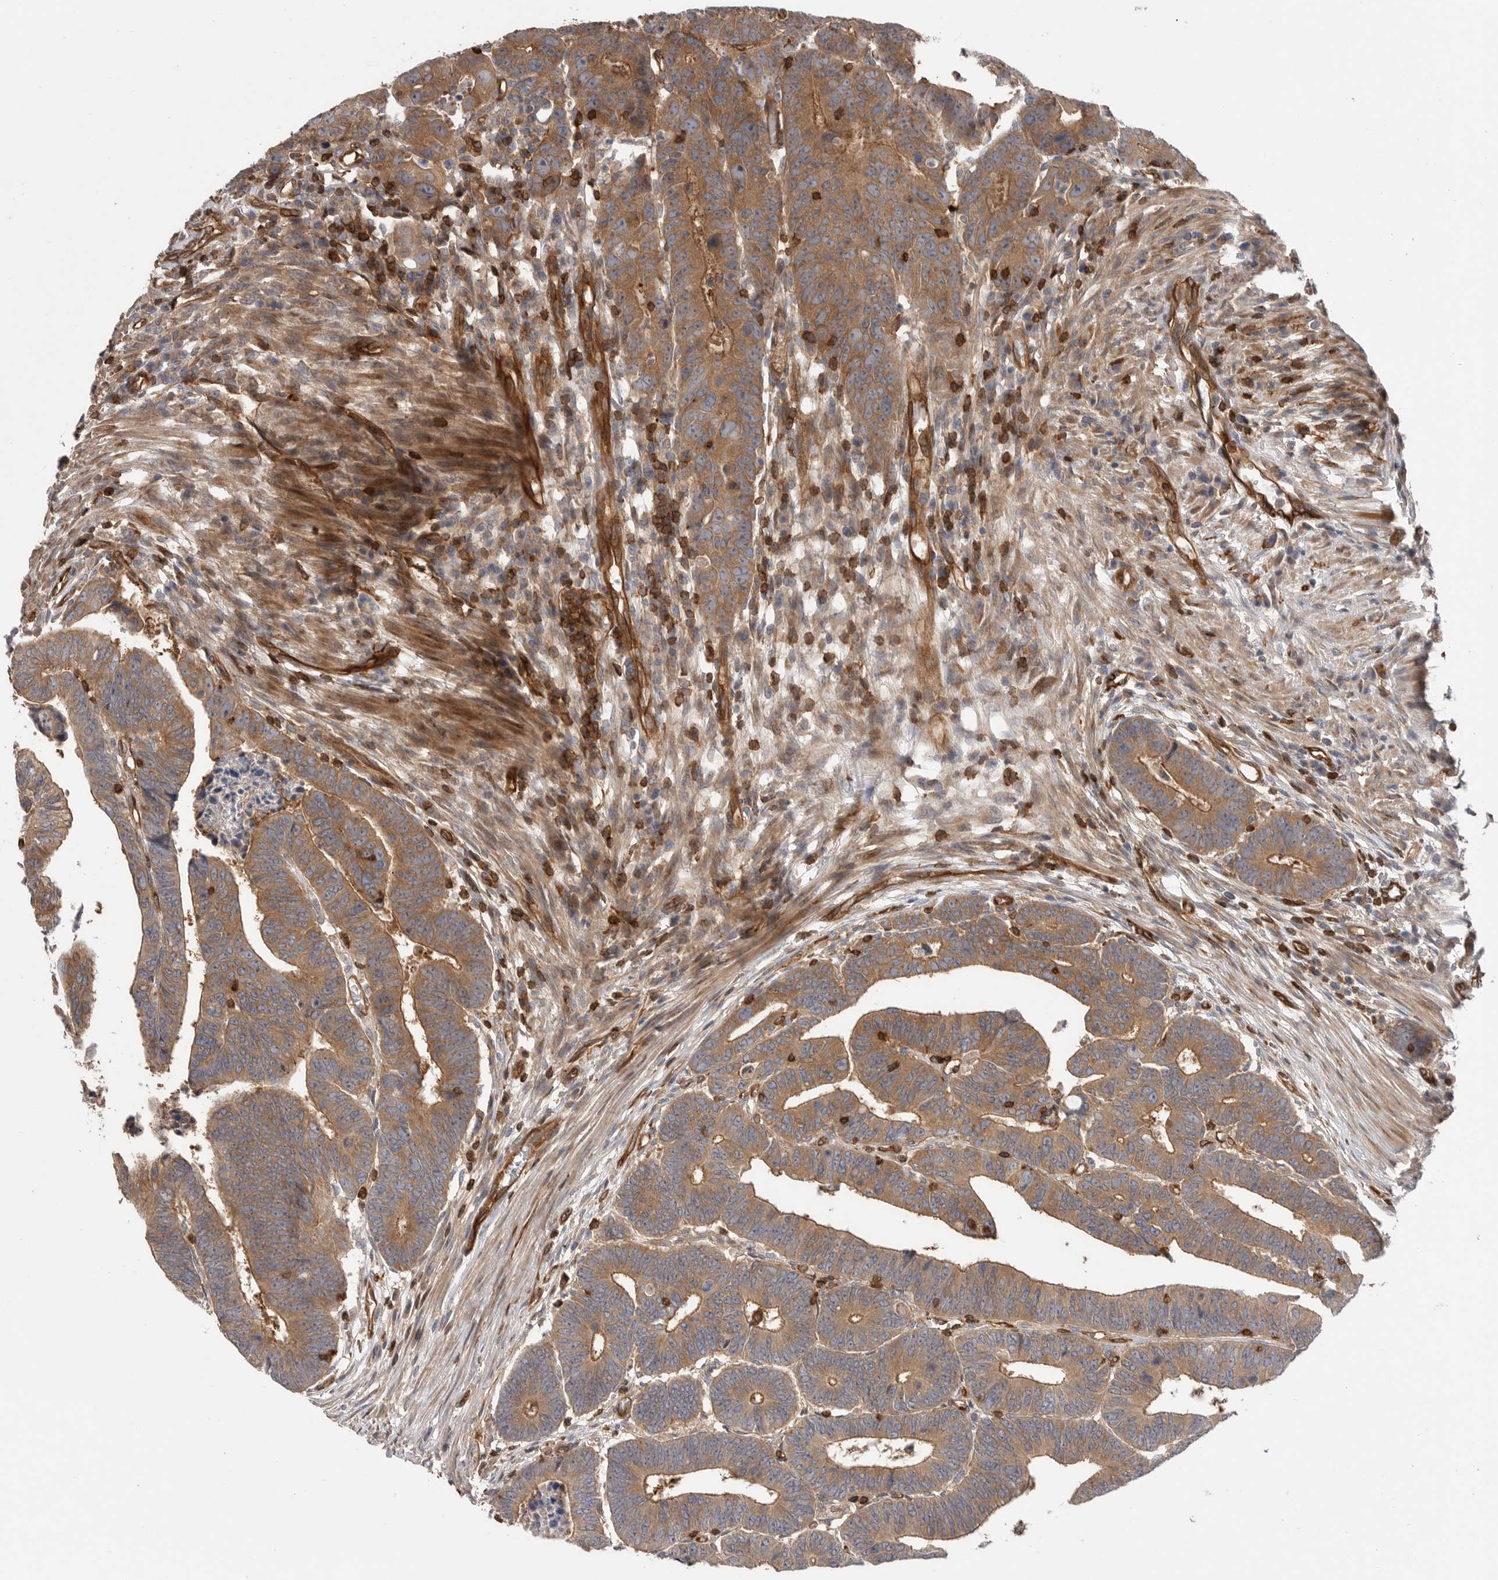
{"staining": {"intensity": "strong", "quantity": ">75%", "location": "cytoplasmic/membranous"}, "tissue": "colorectal cancer", "cell_type": "Tumor cells", "image_type": "cancer", "snomed": [{"axis": "morphology", "description": "Adenocarcinoma, NOS"}, {"axis": "topography", "description": "Rectum"}], "caption": "The image exhibits staining of colorectal adenocarcinoma, revealing strong cytoplasmic/membranous protein staining (brown color) within tumor cells.", "gene": "PRKCH", "patient": {"sex": "female", "age": 65}}